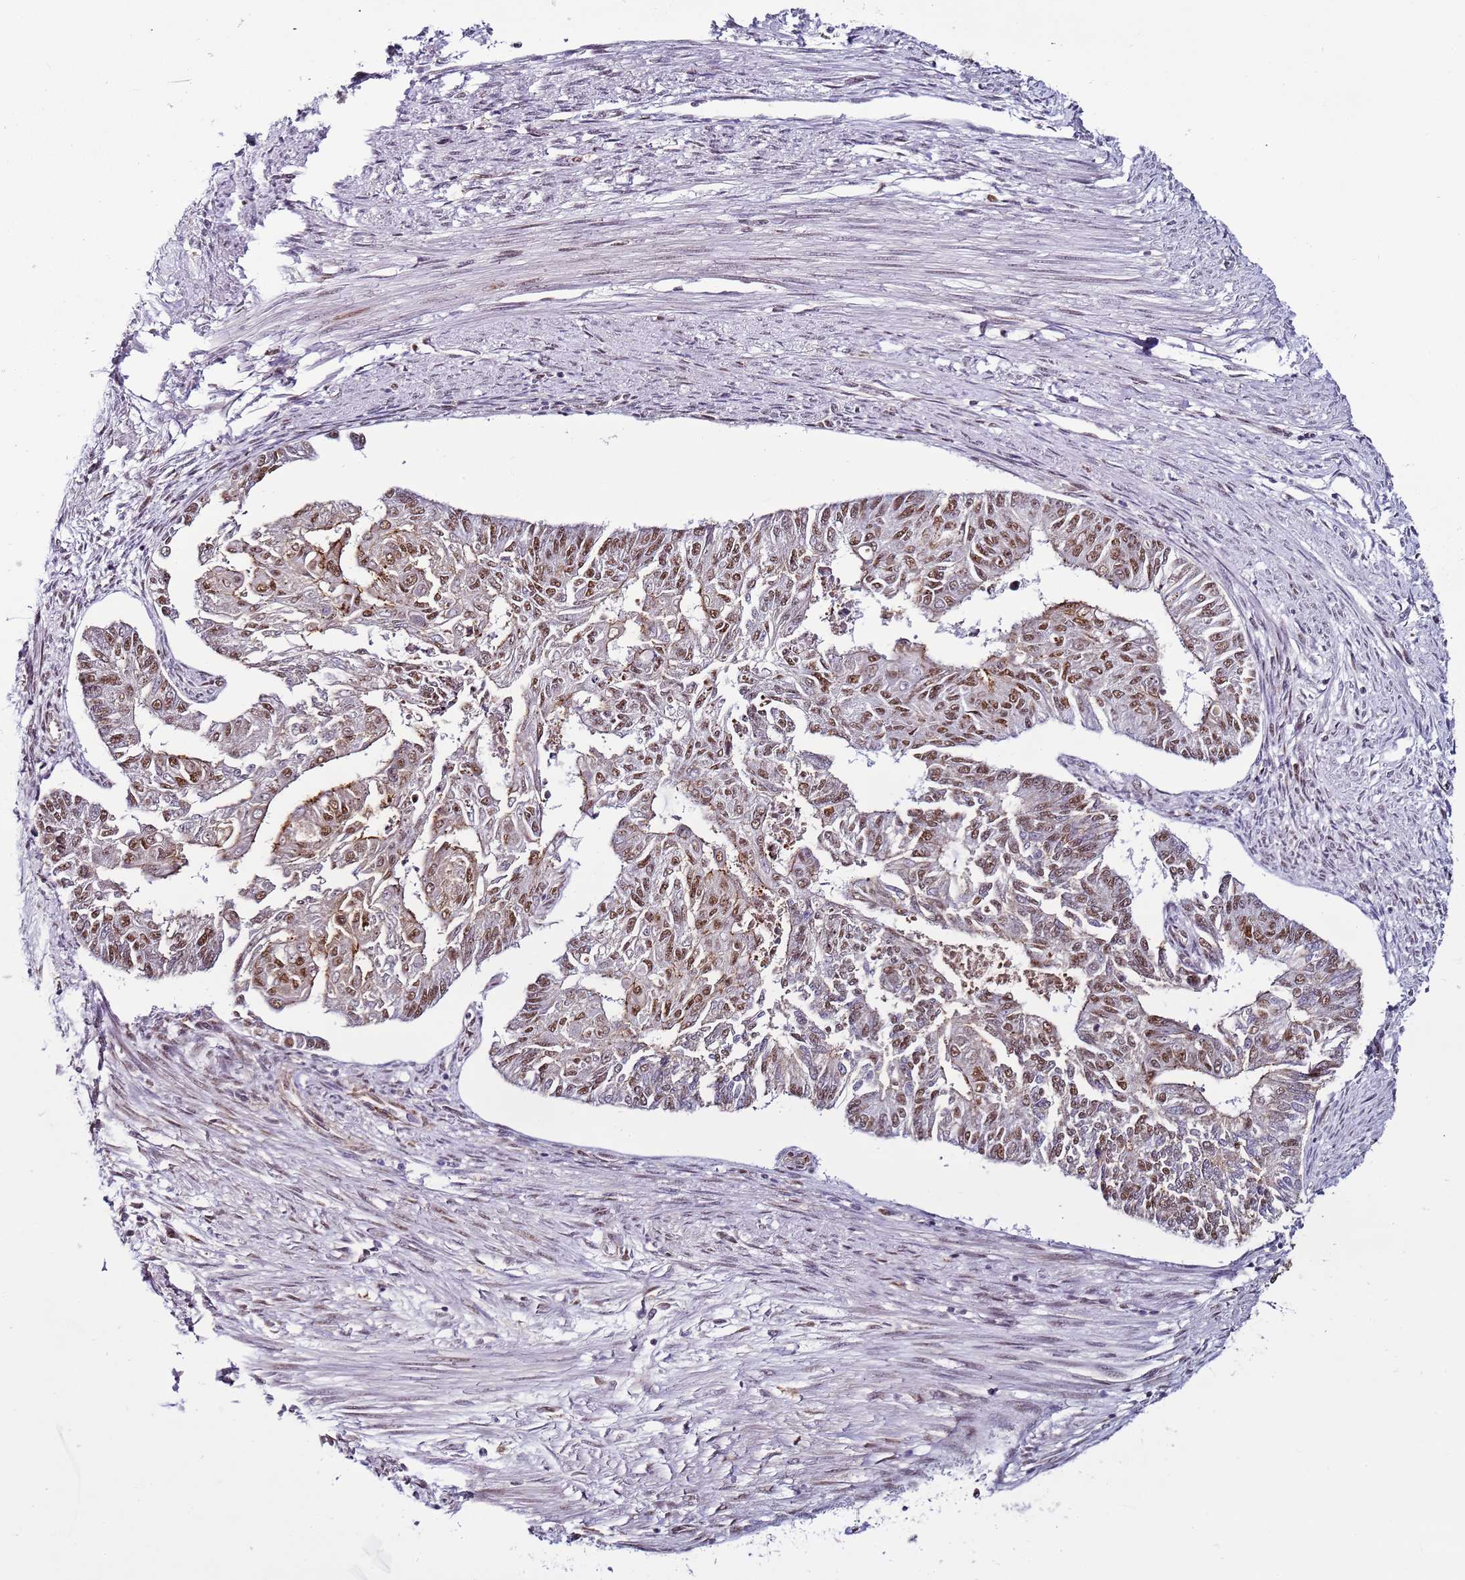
{"staining": {"intensity": "moderate", "quantity": "25%-75%", "location": "nuclear"}, "tissue": "endometrial cancer", "cell_type": "Tumor cells", "image_type": "cancer", "snomed": [{"axis": "morphology", "description": "Adenocarcinoma, NOS"}, {"axis": "topography", "description": "Endometrium"}], "caption": "Endometrial cancer stained with a brown dye reveals moderate nuclear positive expression in about 25%-75% of tumor cells.", "gene": "PSMA7", "patient": {"sex": "female", "age": 32}}